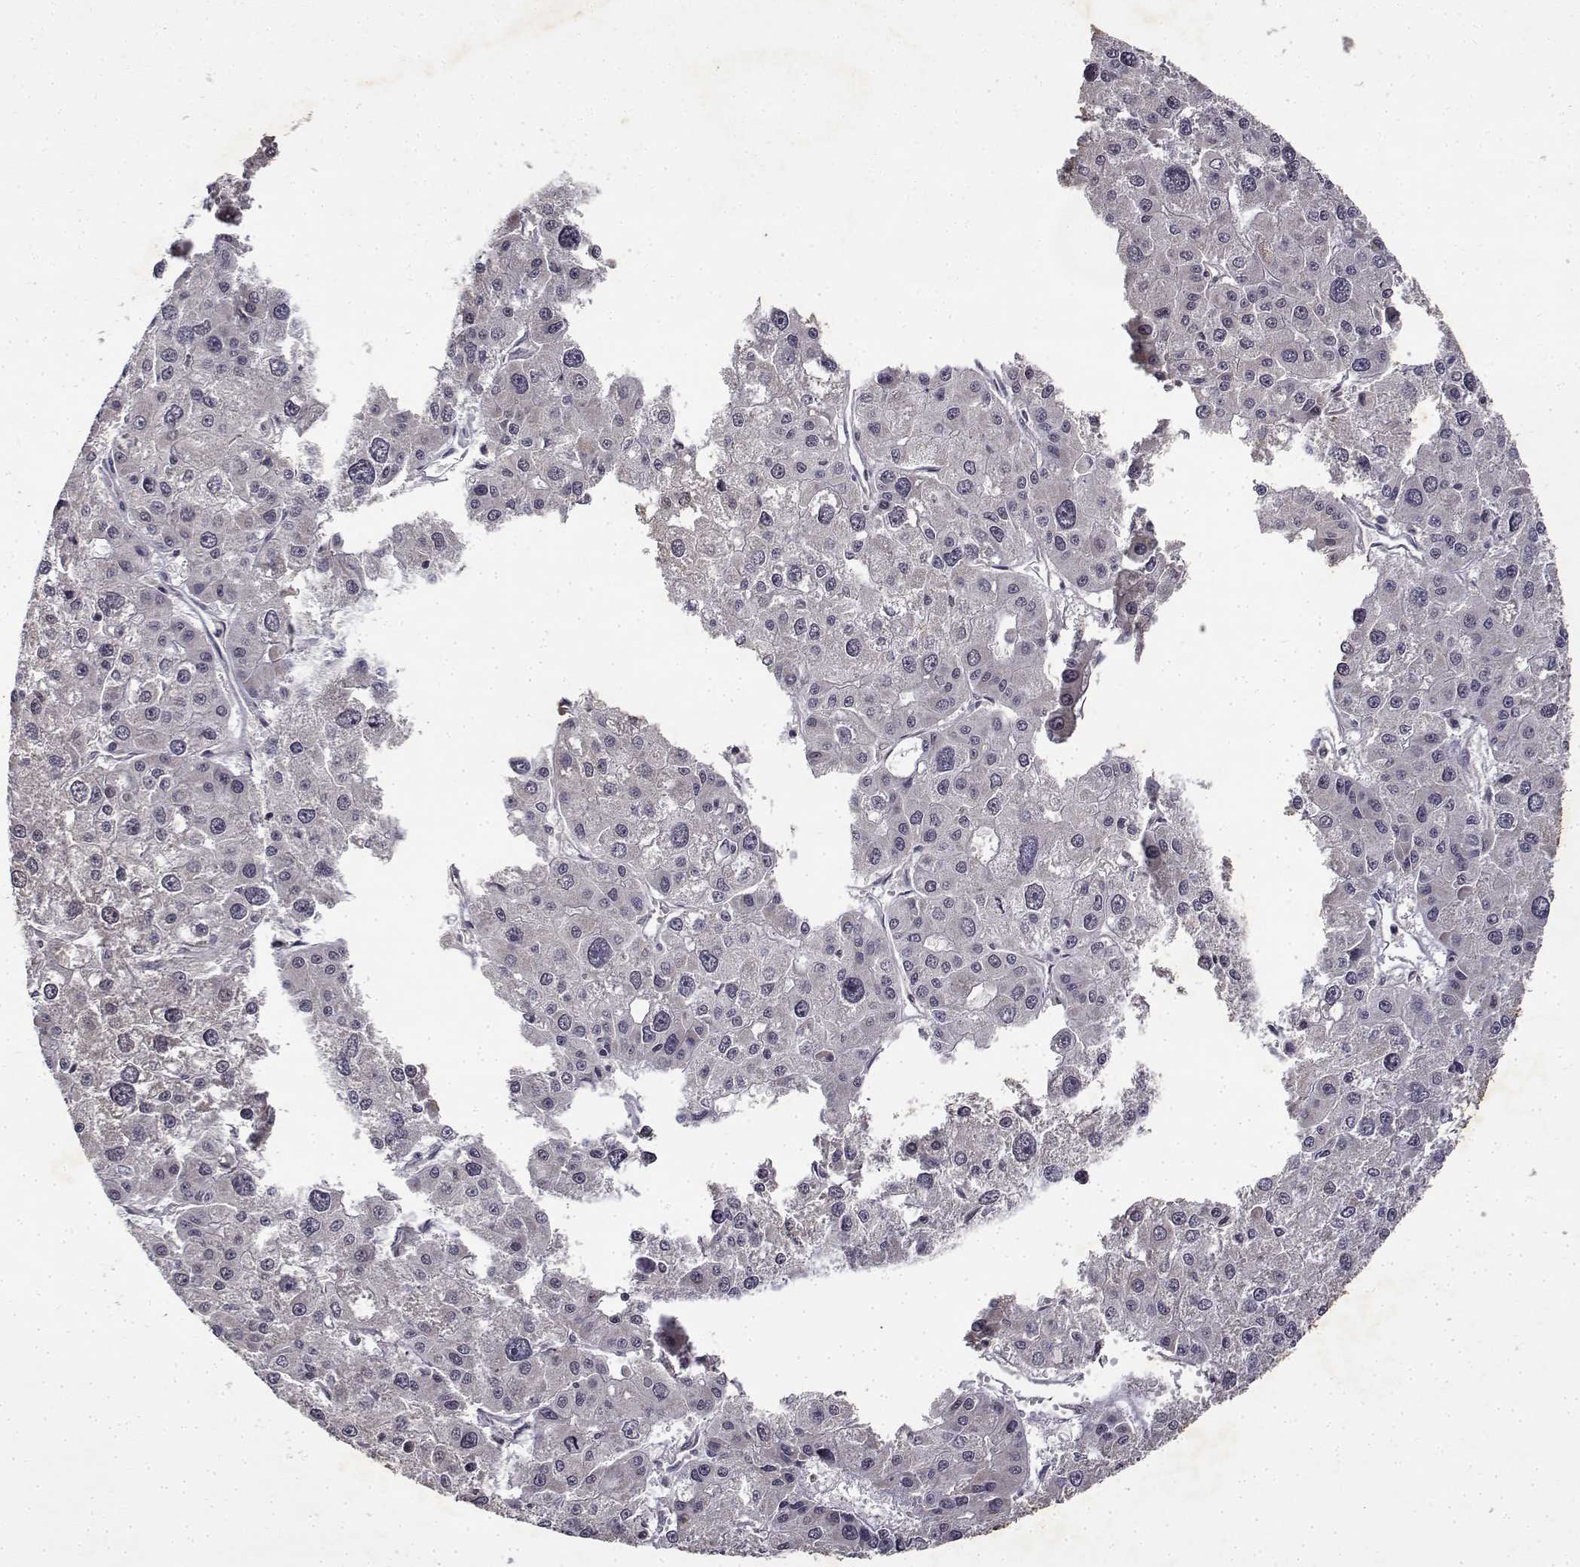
{"staining": {"intensity": "negative", "quantity": "none", "location": "none"}, "tissue": "liver cancer", "cell_type": "Tumor cells", "image_type": "cancer", "snomed": [{"axis": "morphology", "description": "Carcinoma, Hepatocellular, NOS"}, {"axis": "topography", "description": "Liver"}], "caption": "A histopathology image of human hepatocellular carcinoma (liver) is negative for staining in tumor cells.", "gene": "BDNF", "patient": {"sex": "male", "age": 73}}